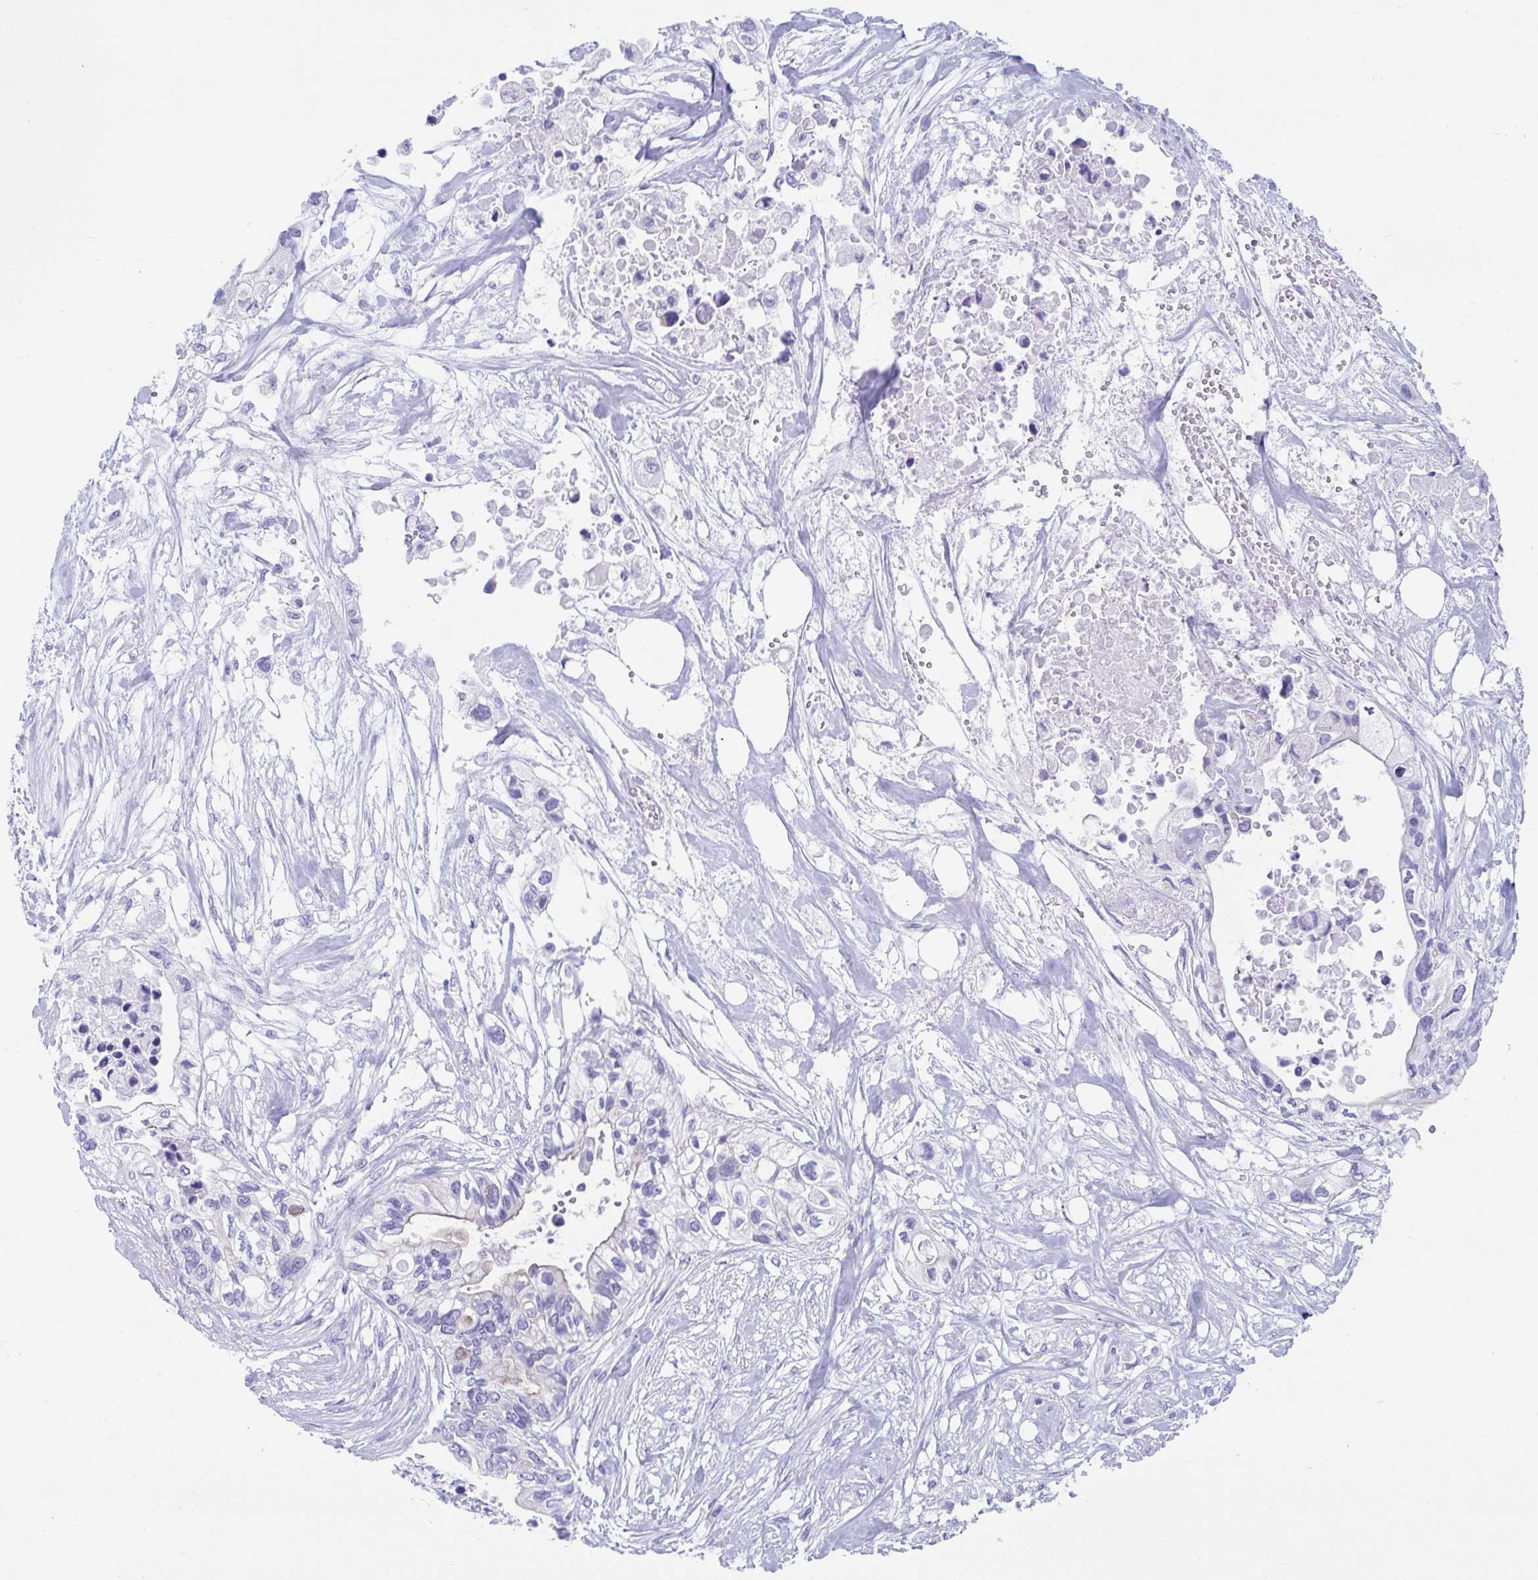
{"staining": {"intensity": "negative", "quantity": "none", "location": "none"}, "tissue": "pancreatic cancer", "cell_type": "Tumor cells", "image_type": "cancer", "snomed": [{"axis": "morphology", "description": "Adenocarcinoma, NOS"}, {"axis": "topography", "description": "Pancreas"}], "caption": "This is an immunohistochemistry photomicrograph of pancreatic cancer (adenocarcinoma). There is no expression in tumor cells.", "gene": "TTC30B", "patient": {"sex": "female", "age": 63}}